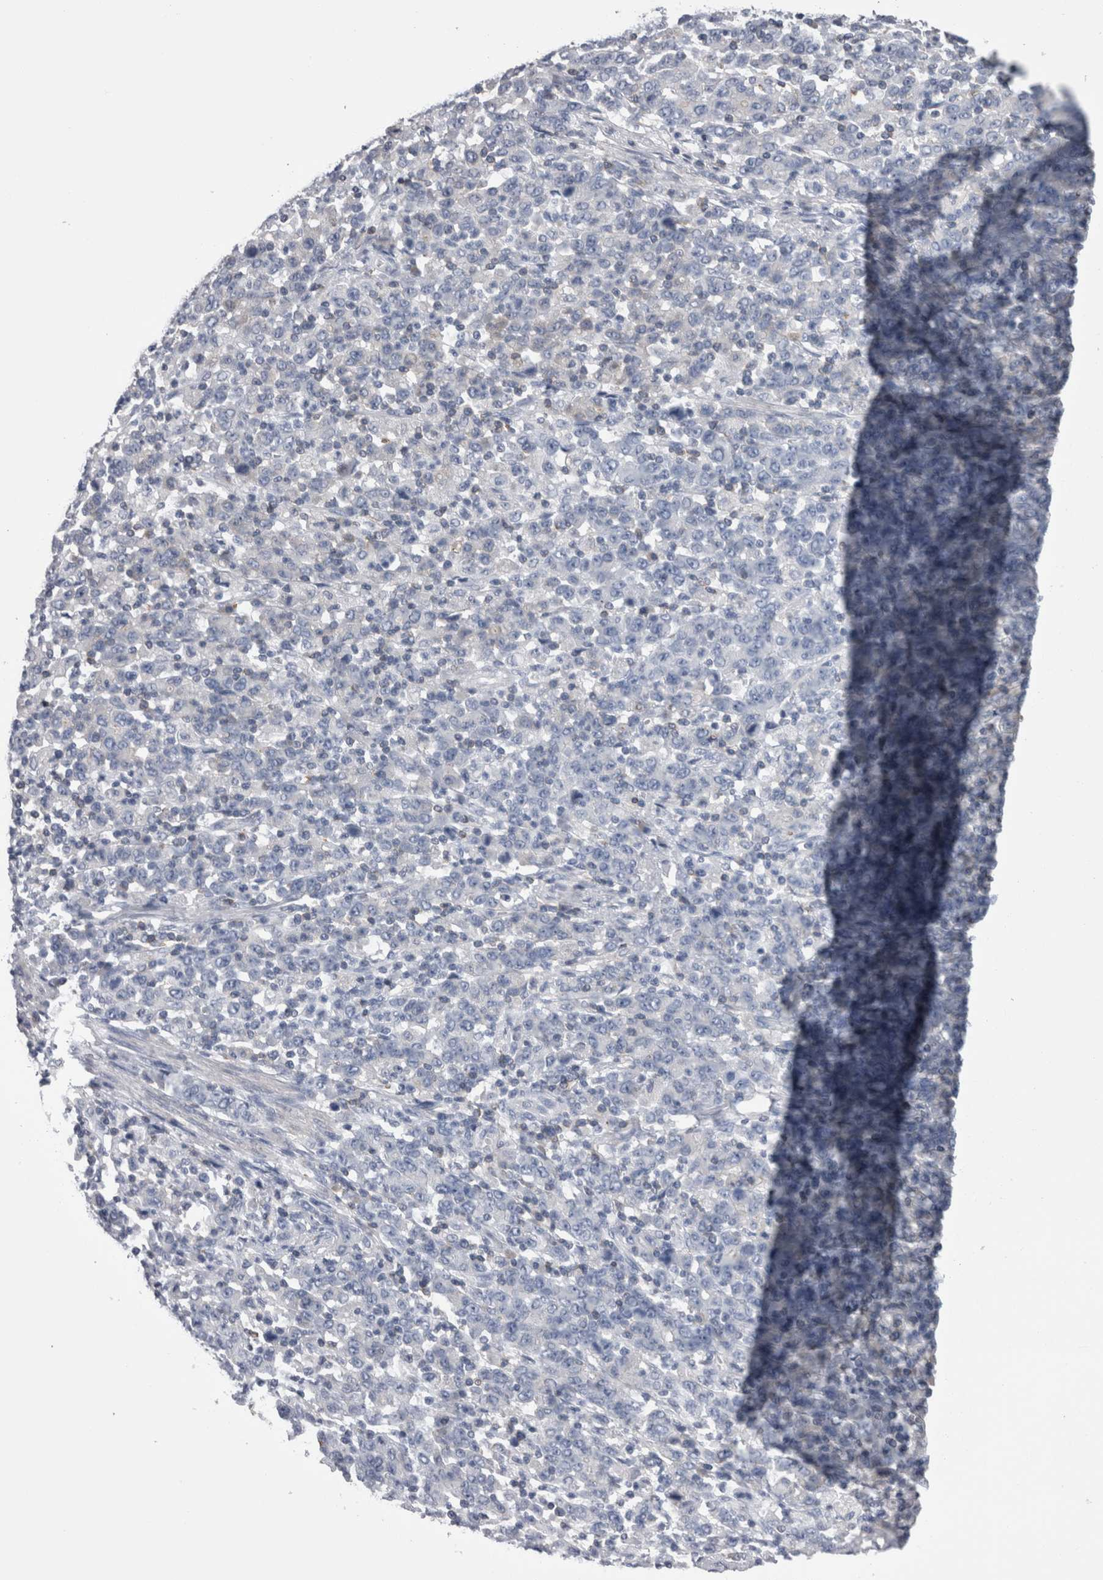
{"staining": {"intensity": "negative", "quantity": "none", "location": "none"}, "tissue": "stomach cancer", "cell_type": "Tumor cells", "image_type": "cancer", "snomed": [{"axis": "morphology", "description": "Adenocarcinoma, NOS"}, {"axis": "topography", "description": "Stomach, upper"}], "caption": "Immunohistochemical staining of stomach adenocarcinoma shows no significant expression in tumor cells.", "gene": "DCTN6", "patient": {"sex": "male", "age": 69}}